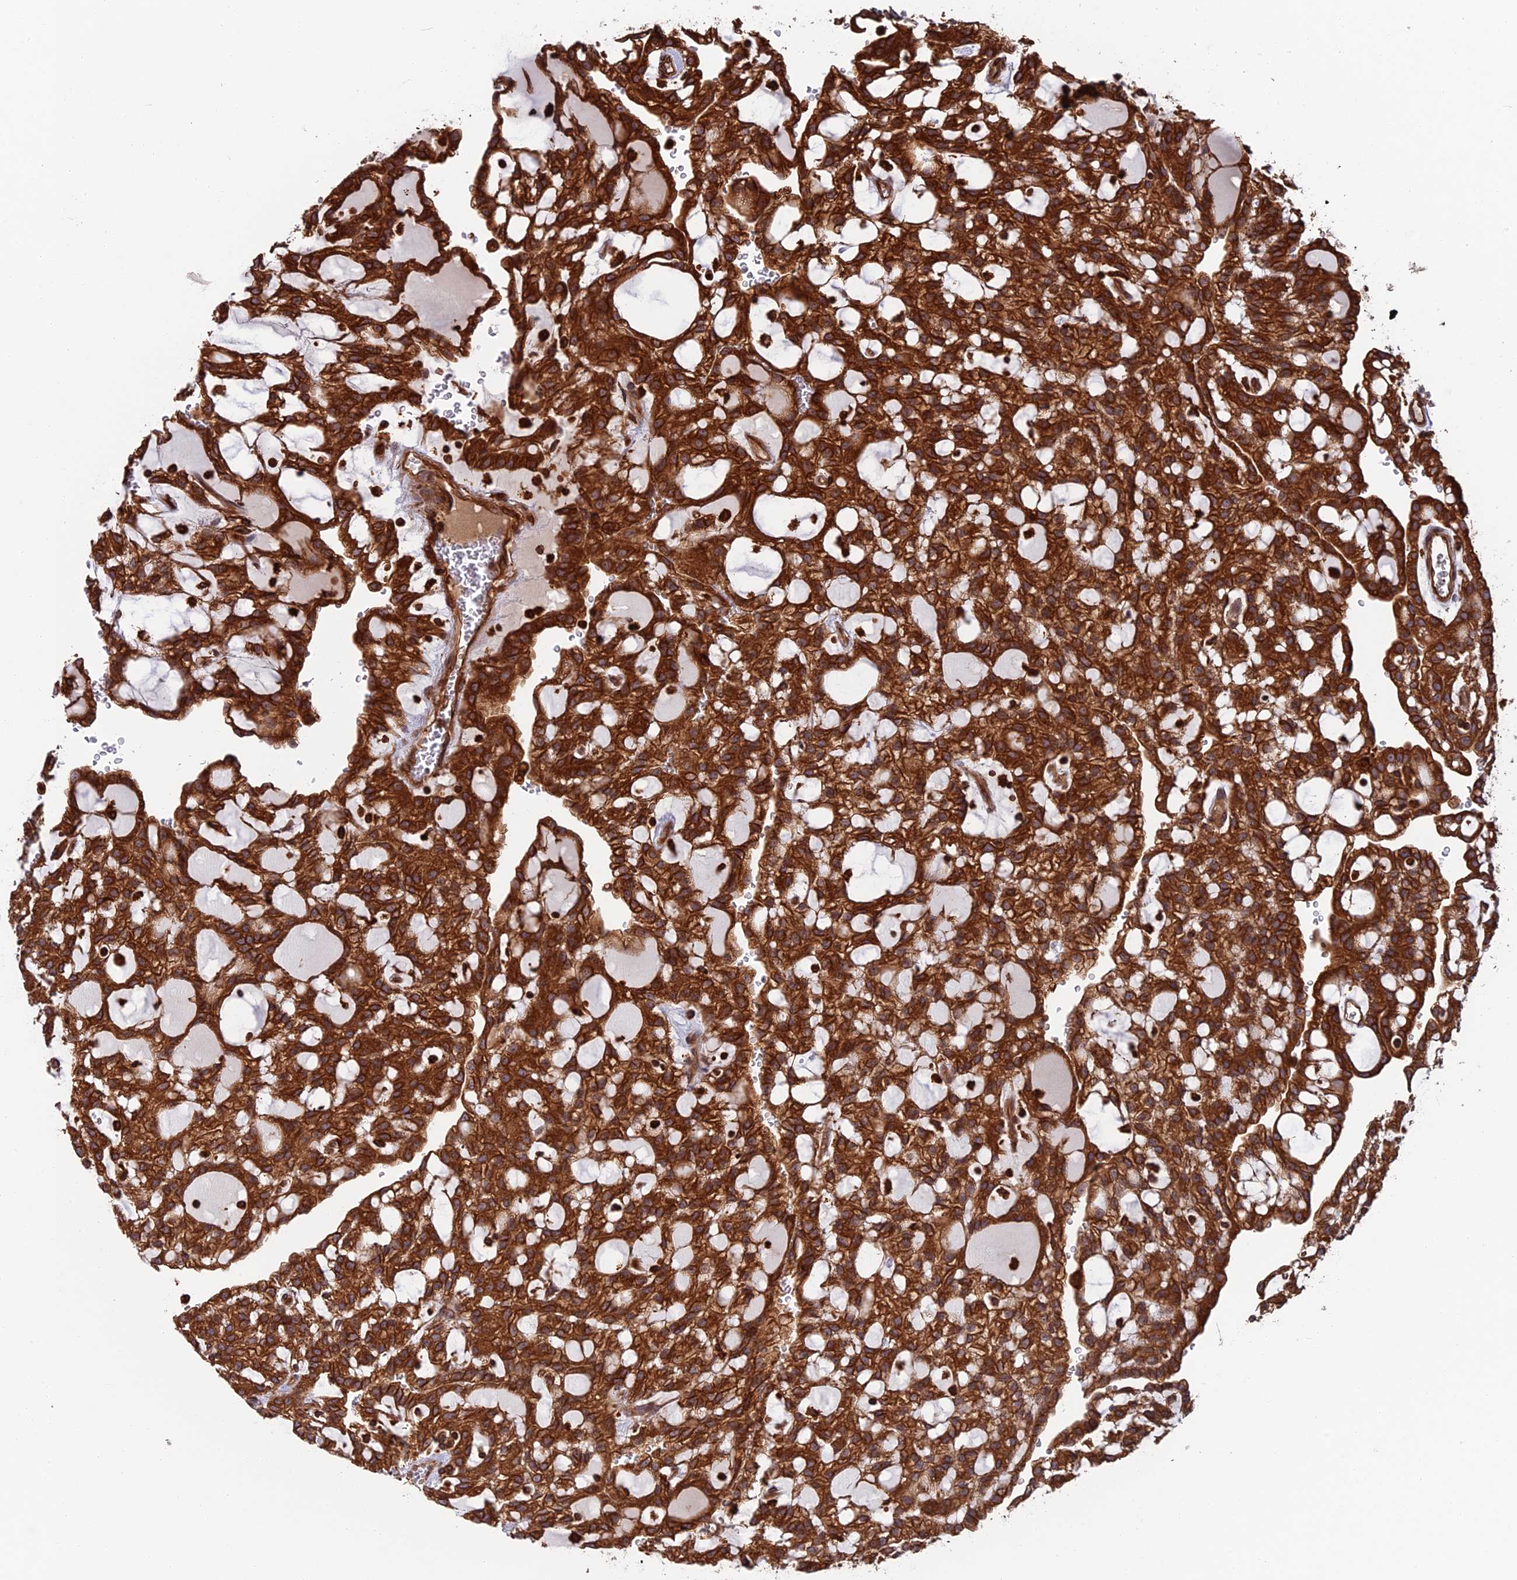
{"staining": {"intensity": "strong", "quantity": ">75%", "location": "cytoplasmic/membranous"}, "tissue": "renal cancer", "cell_type": "Tumor cells", "image_type": "cancer", "snomed": [{"axis": "morphology", "description": "Adenocarcinoma, NOS"}, {"axis": "topography", "description": "Kidney"}], "caption": "Renal adenocarcinoma stained with a brown dye demonstrates strong cytoplasmic/membranous positive staining in approximately >75% of tumor cells.", "gene": "WDR1", "patient": {"sex": "male", "age": 63}}